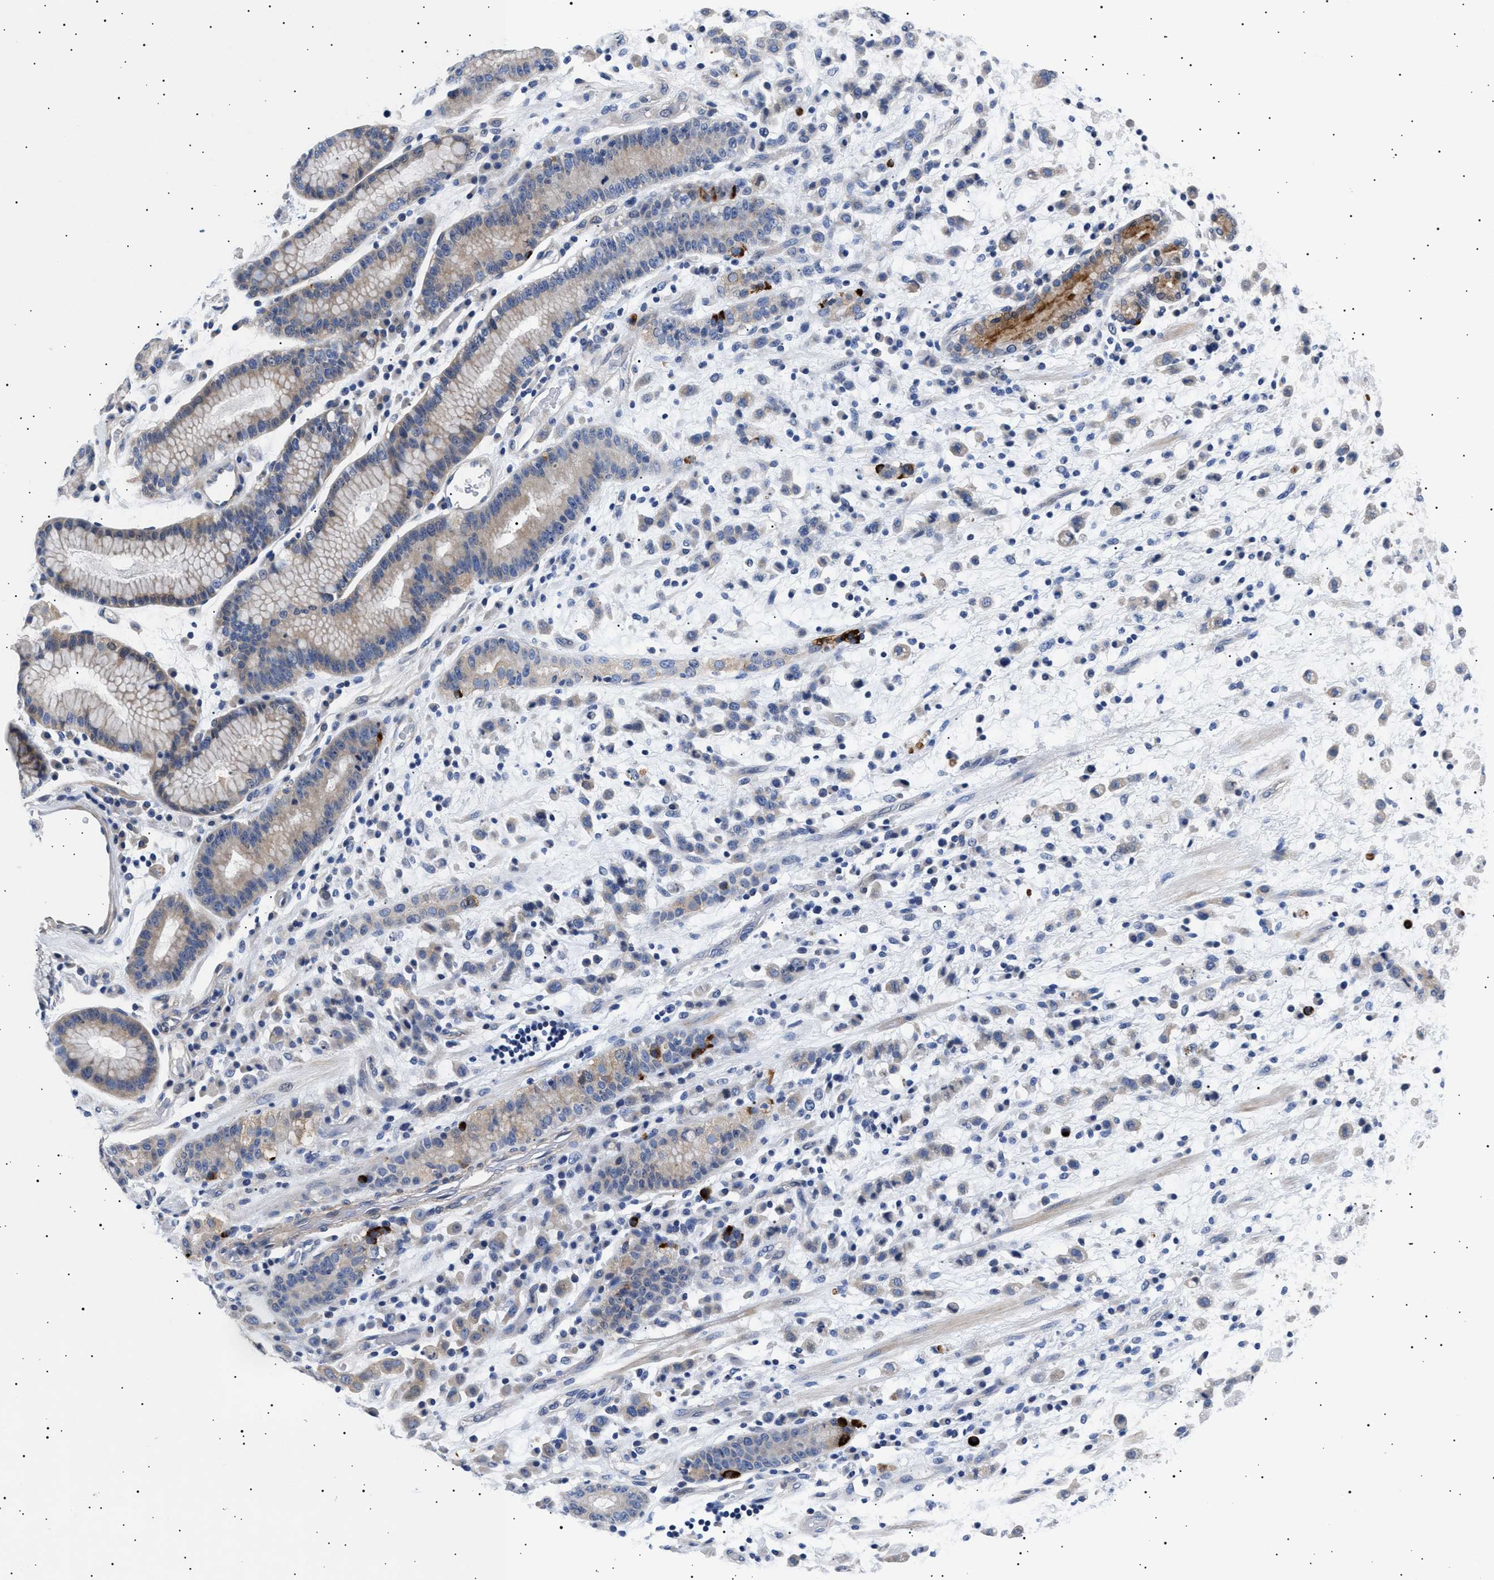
{"staining": {"intensity": "weak", "quantity": ">75%", "location": "cytoplasmic/membranous"}, "tissue": "stomach cancer", "cell_type": "Tumor cells", "image_type": "cancer", "snomed": [{"axis": "morphology", "description": "Adenocarcinoma, NOS"}, {"axis": "topography", "description": "Stomach, lower"}], "caption": "Stomach cancer stained for a protein demonstrates weak cytoplasmic/membranous positivity in tumor cells. Immunohistochemistry (ihc) stains the protein in brown and the nuclei are stained blue.", "gene": "HEMGN", "patient": {"sex": "male", "age": 88}}